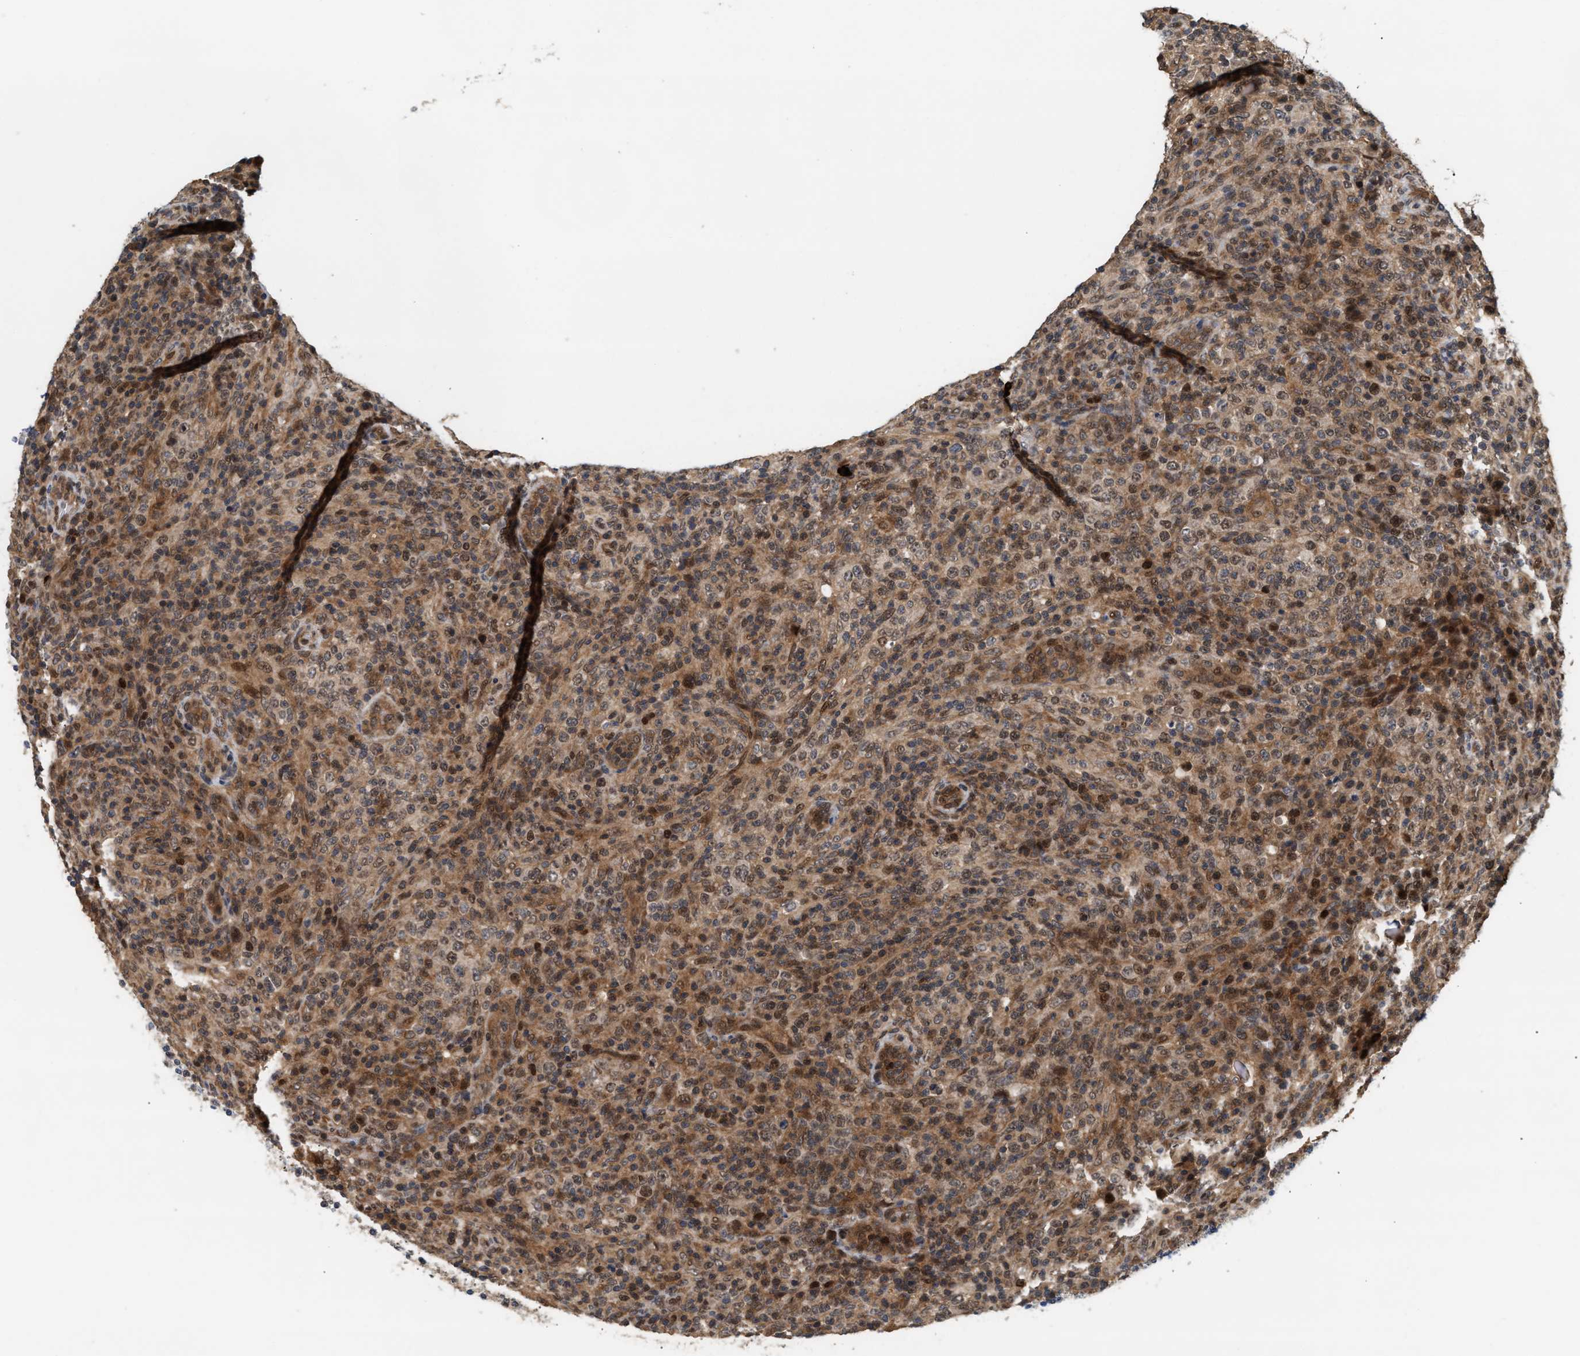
{"staining": {"intensity": "moderate", "quantity": ">75%", "location": "cytoplasmic/membranous,nuclear"}, "tissue": "lymphoma", "cell_type": "Tumor cells", "image_type": "cancer", "snomed": [{"axis": "morphology", "description": "Malignant lymphoma, non-Hodgkin's type, High grade"}, {"axis": "topography", "description": "Lymph node"}], "caption": "Human lymphoma stained for a protein (brown) shows moderate cytoplasmic/membranous and nuclear positive positivity in approximately >75% of tumor cells.", "gene": "ABHD5", "patient": {"sex": "female", "age": 76}}